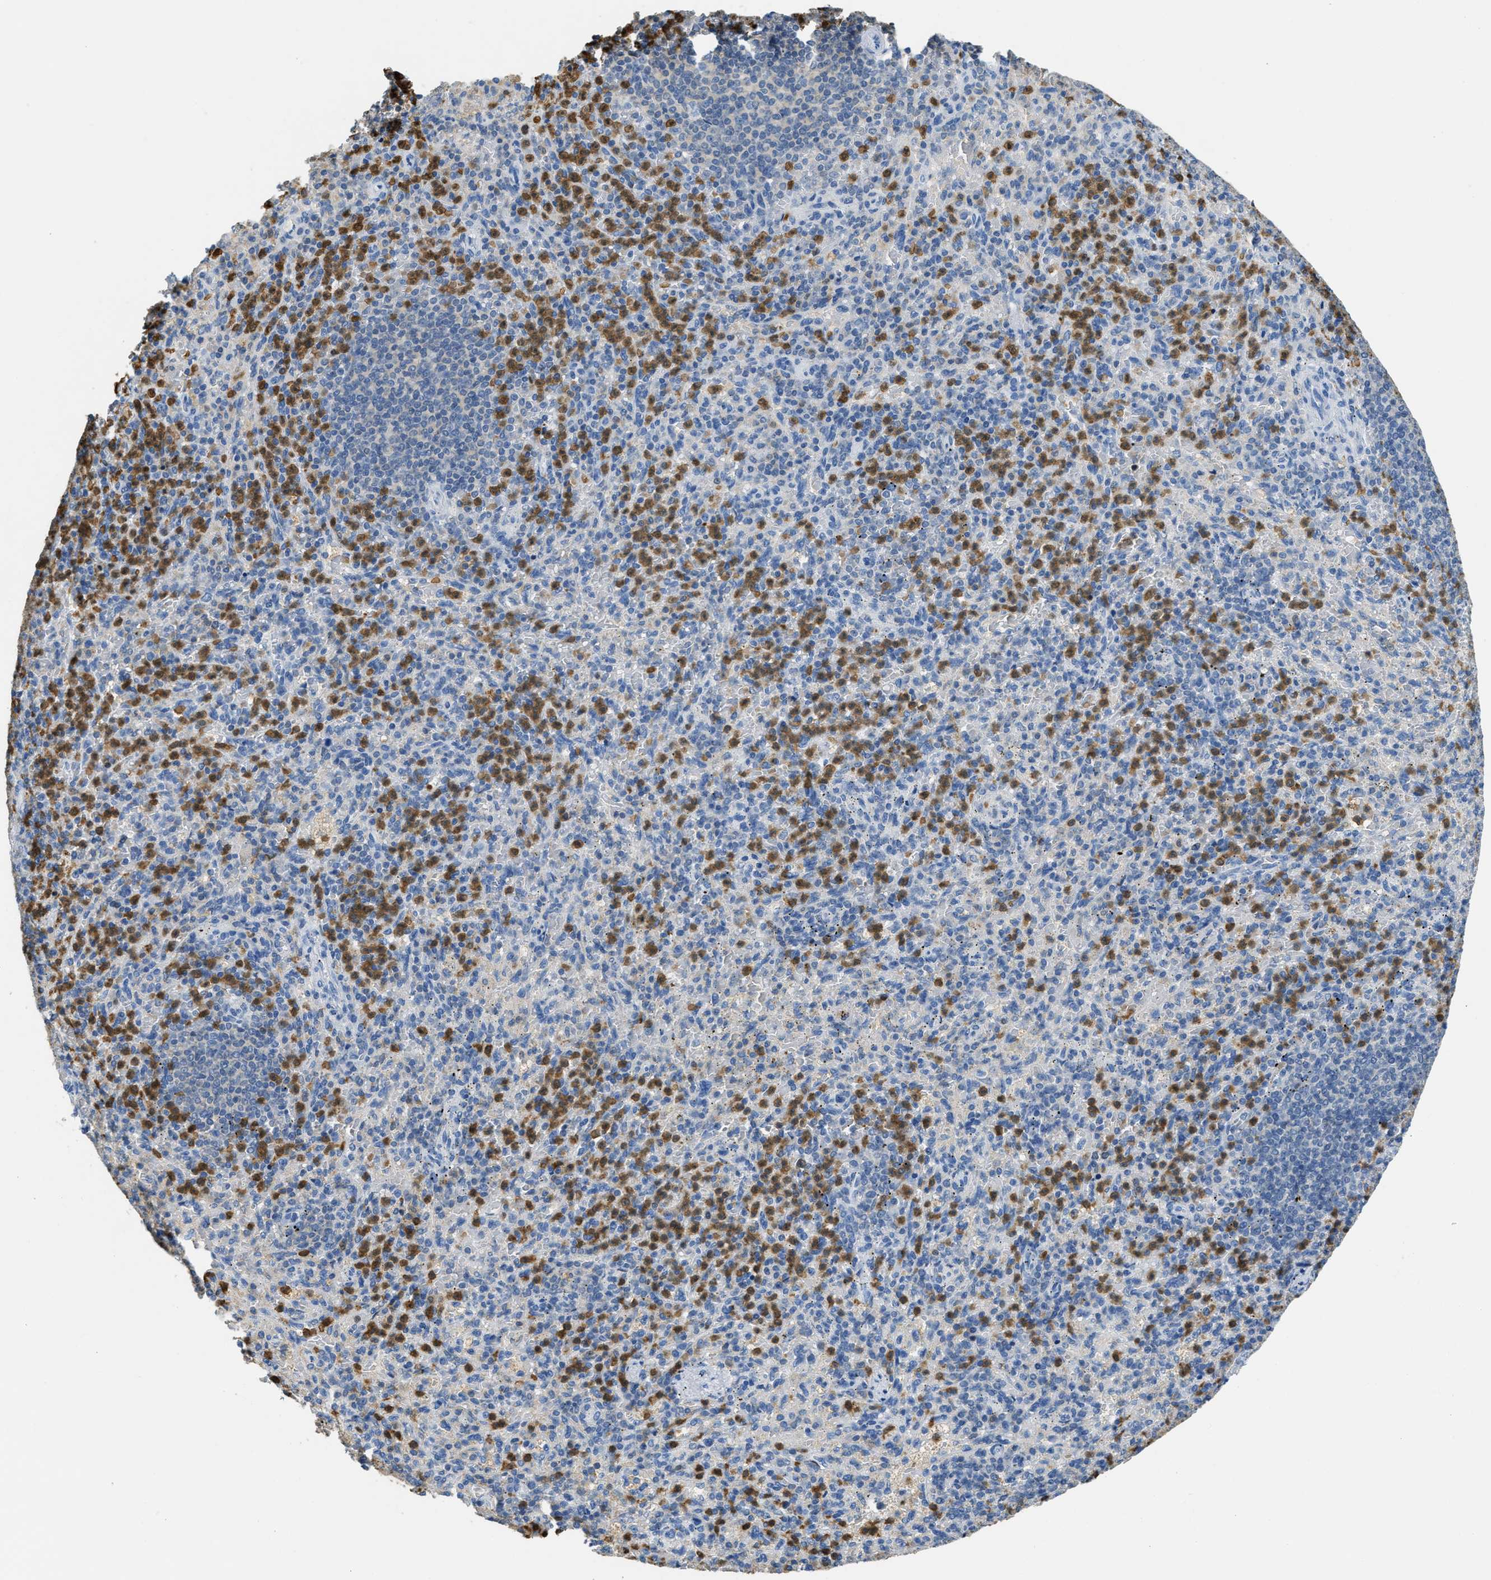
{"staining": {"intensity": "moderate", "quantity": "25%-75%", "location": "cytoplasmic/membranous"}, "tissue": "spleen", "cell_type": "Cells in red pulp", "image_type": "normal", "snomed": [{"axis": "morphology", "description": "Normal tissue, NOS"}, {"axis": "topography", "description": "Spleen"}], "caption": "Protein staining exhibits moderate cytoplasmic/membranous staining in about 25%-75% of cells in red pulp in benign spleen.", "gene": "SERPINB1", "patient": {"sex": "female", "age": 74}}